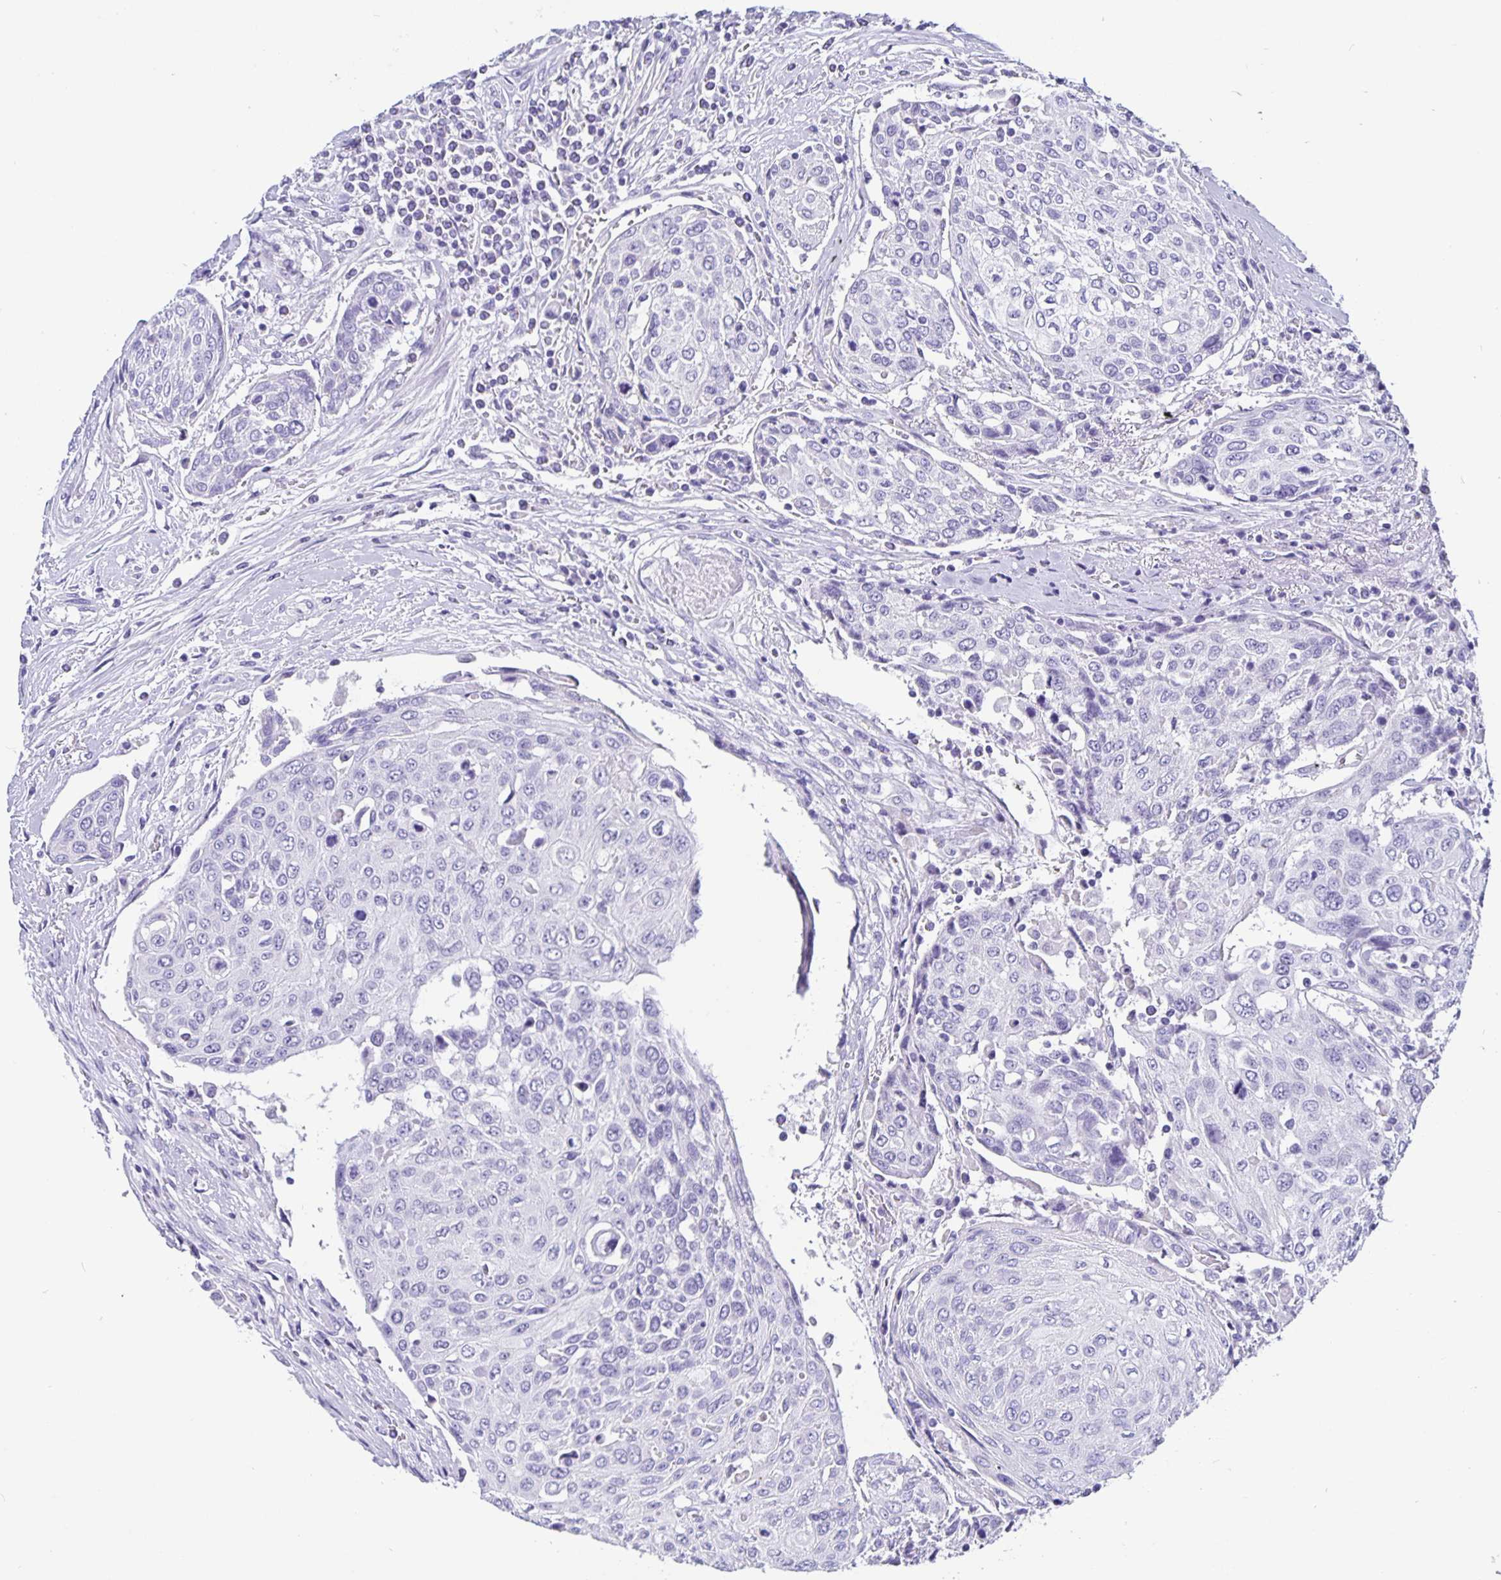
{"staining": {"intensity": "negative", "quantity": "none", "location": "none"}, "tissue": "urothelial cancer", "cell_type": "Tumor cells", "image_type": "cancer", "snomed": [{"axis": "morphology", "description": "Urothelial carcinoma, High grade"}, {"axis": "topography", "description": "Urinary bladder"}], "caption": "Micrograph shows no protein staining in tumor cells of urothelial cancer tissue.", "gene": "ODF3B", "patient": {"sex": "female", "age": 70}}